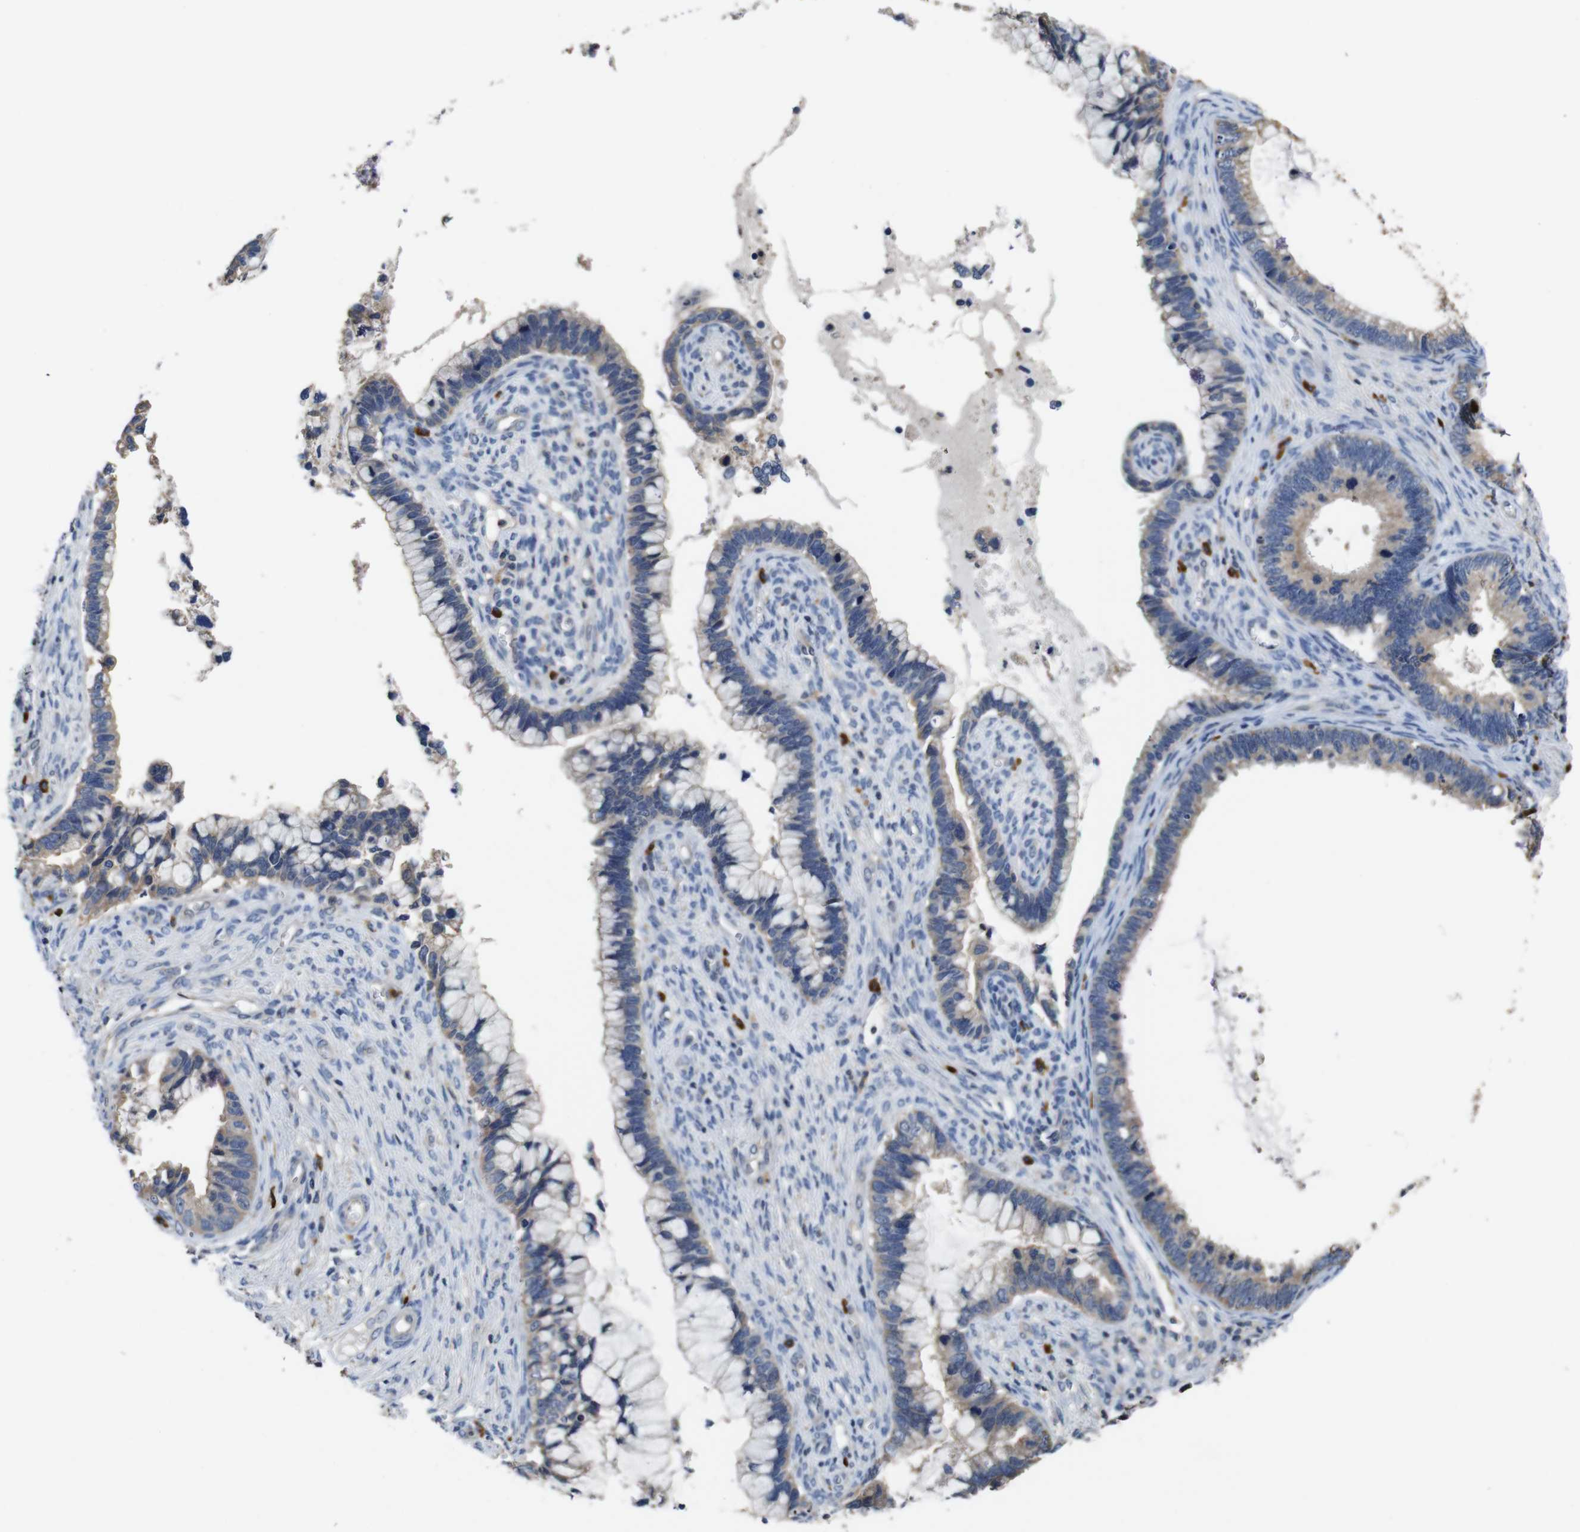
{"staining": {"intensity": "weak", "quantity": ">75%", "location": "cytoplasmic/membranous"}, "tissue": "cervical cancer", "cell_type": "Tumor cells", "image_type": "cancer", "snomed": [{"axis": "morphology", "description": "Adenocarcinoma, NOS"}, {"axis": "topography", "description": "Cervix"}], "caption": "DAB (3,3'-diaminobenzidine) immunohistochemical staining of human cervical cancer reveals weak cytoplasmic/membranous protein expression in about >75% of tumor cells.", "gene": "GLIPR1", "patient": {"sex": "female", "age": 44}}